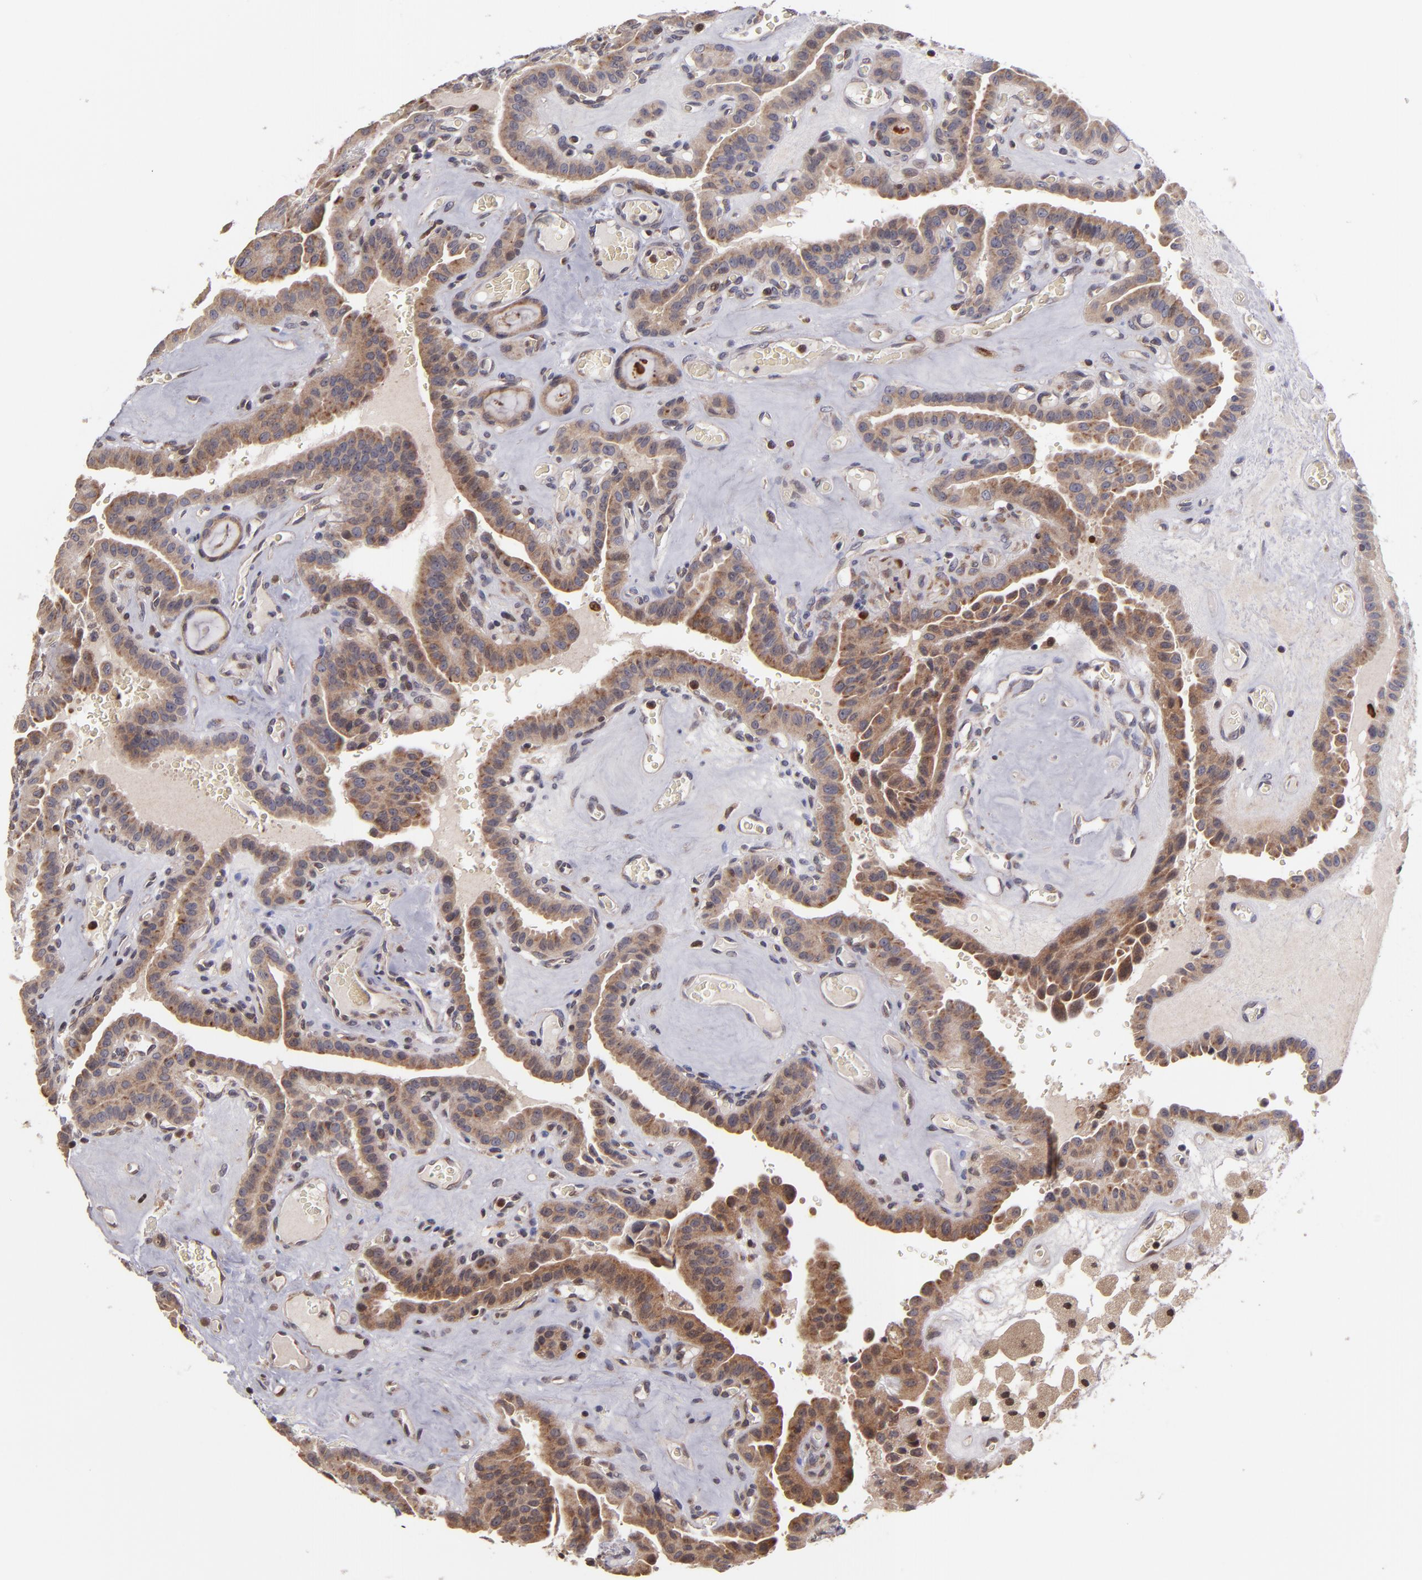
{"staining": {"intensity": "weak", "quantity": ">75%", "location": "cytoplasmic/membranous"}, "tissue": "thyroid cancer", "cell_type": "Tumor cells", "image_type": "cancer", "snomed": [{"axis": "morphology", "description": "Papillary adenocarcinoma, NOS"}, {"axis": "topography", "description": "Thyroid gland"}], "caption": "Tumor cells display low levels of weak cytoplasmic/membranous staining in approximately >75% of cells in human thyroid cancer (papillary adenocarcinoma).", "gene": "CASP1", "patient": {"sex": "male", "age": 87}}